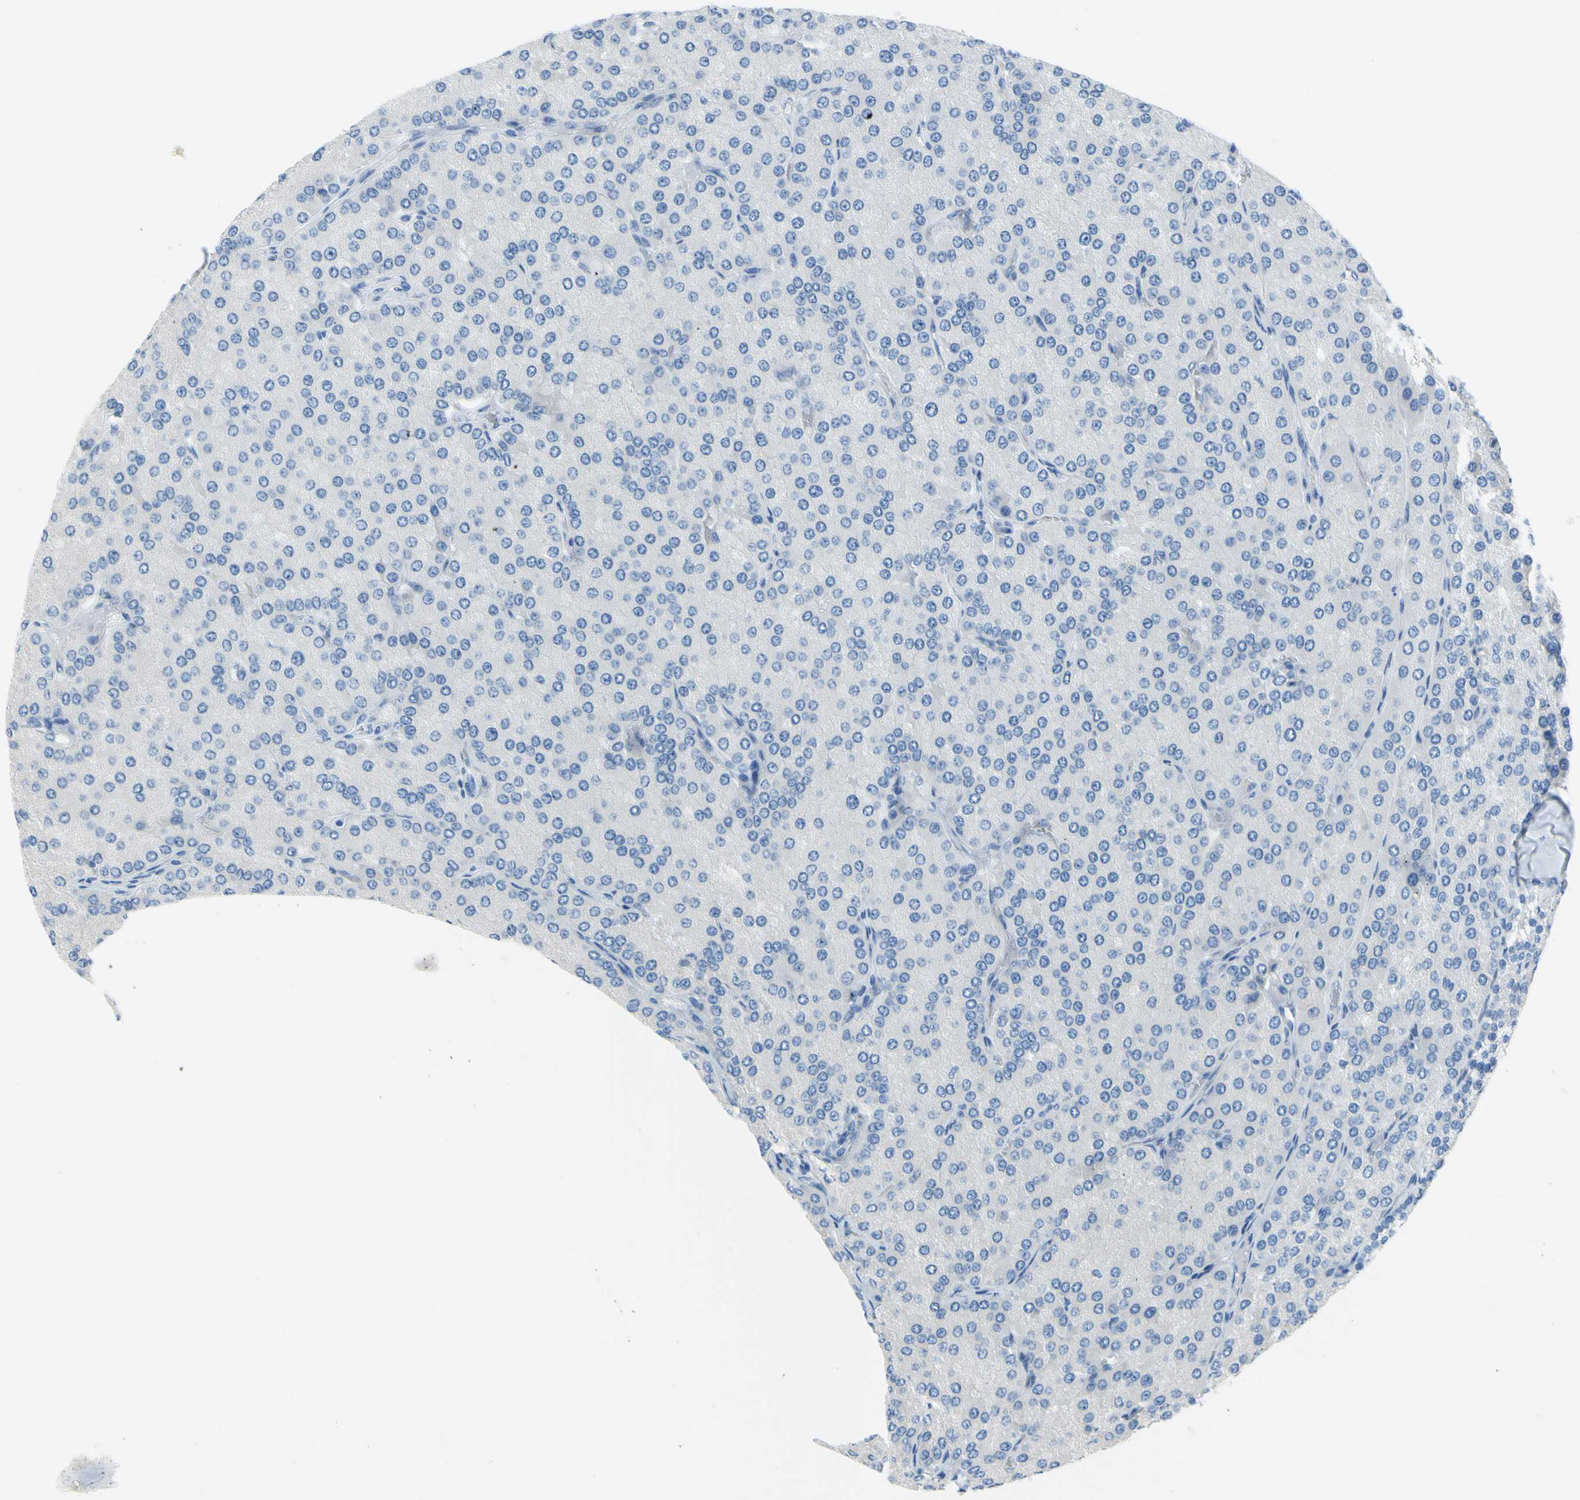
{"staining": {"intensity": "negative", "quantity": "none", "location": "none"}, "tissue": "parathyroid gland", "cell_type": "Glandular cells", "image_type": "normal", "snomed": [{"axis": "morphology", "description": "Normal tissue, NOS"}, {"axis": "morphology", "description": "Adenoma, NOS"}, {"axis": "topography", "description": "Parathyroid gland"}], "caption": "Immunohistochemistry (IHC) image of unremarkable parathyroid gland: parathyroid gland stained with DAB (3,3'-diaminobenzidine) reveals no significant protein staining in glandular cells.", "gene": "DCT", "patient": {"sex": "female", "age": 86}}